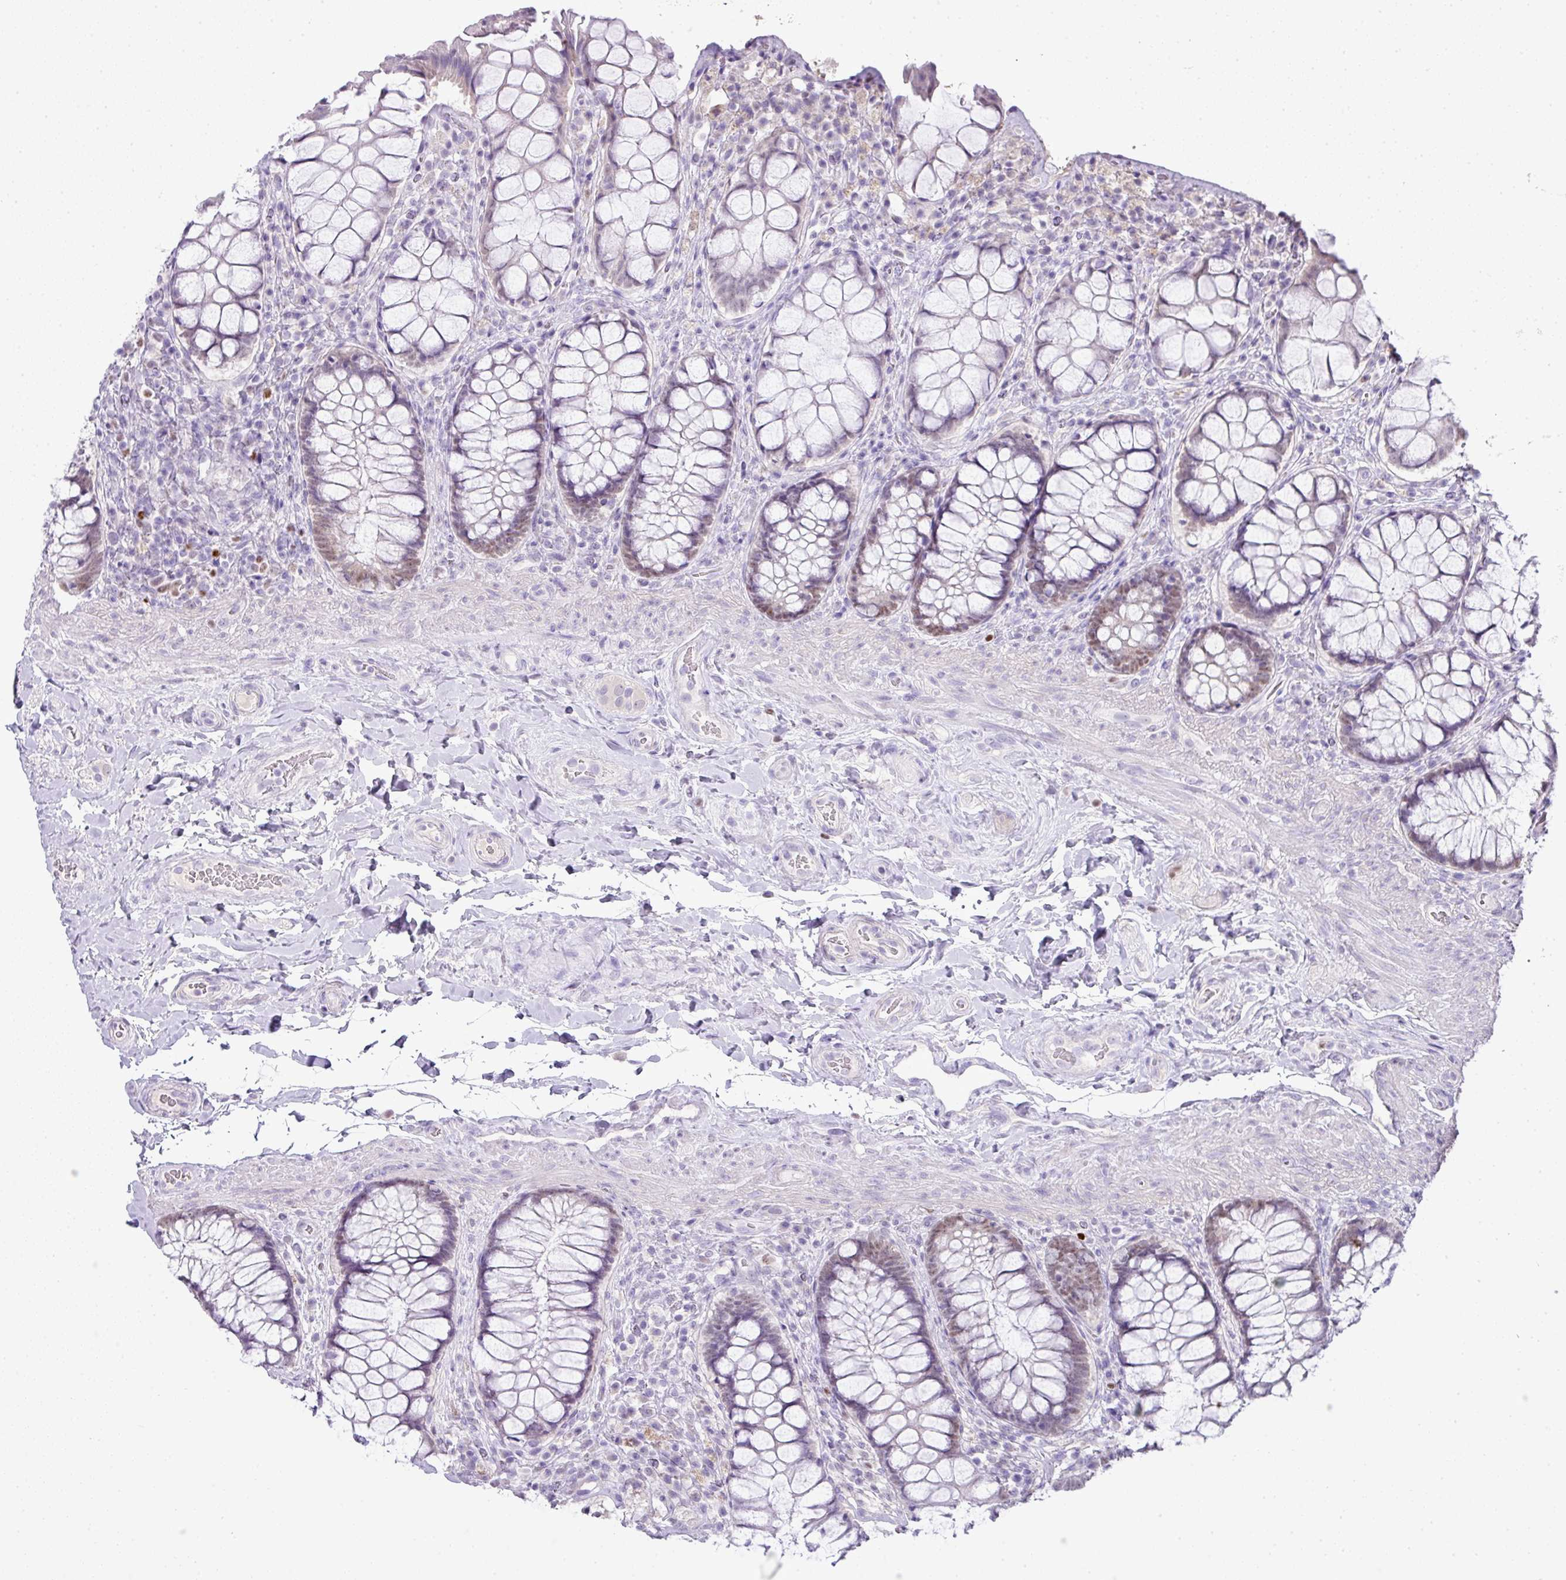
{"staining": {"intensity": "weak", "quantity": "<25%", "location": "cytoplasmic/membranous"}, "tissue": "rectum", "cell_type": "Glandular cells", "image_type": "normal", "snomed": [{"axis": "morphology", "description": "Normal tissue, NOS"}, {"axis": "topography", "description": "Rectum"}], "caption": "Immunohistochemistry of normal rectum displays no expression in glandular cells. Nuclei are stained in blue.", "gene": "BCL11A", "patient": {"sex": "female", "age": 58}}